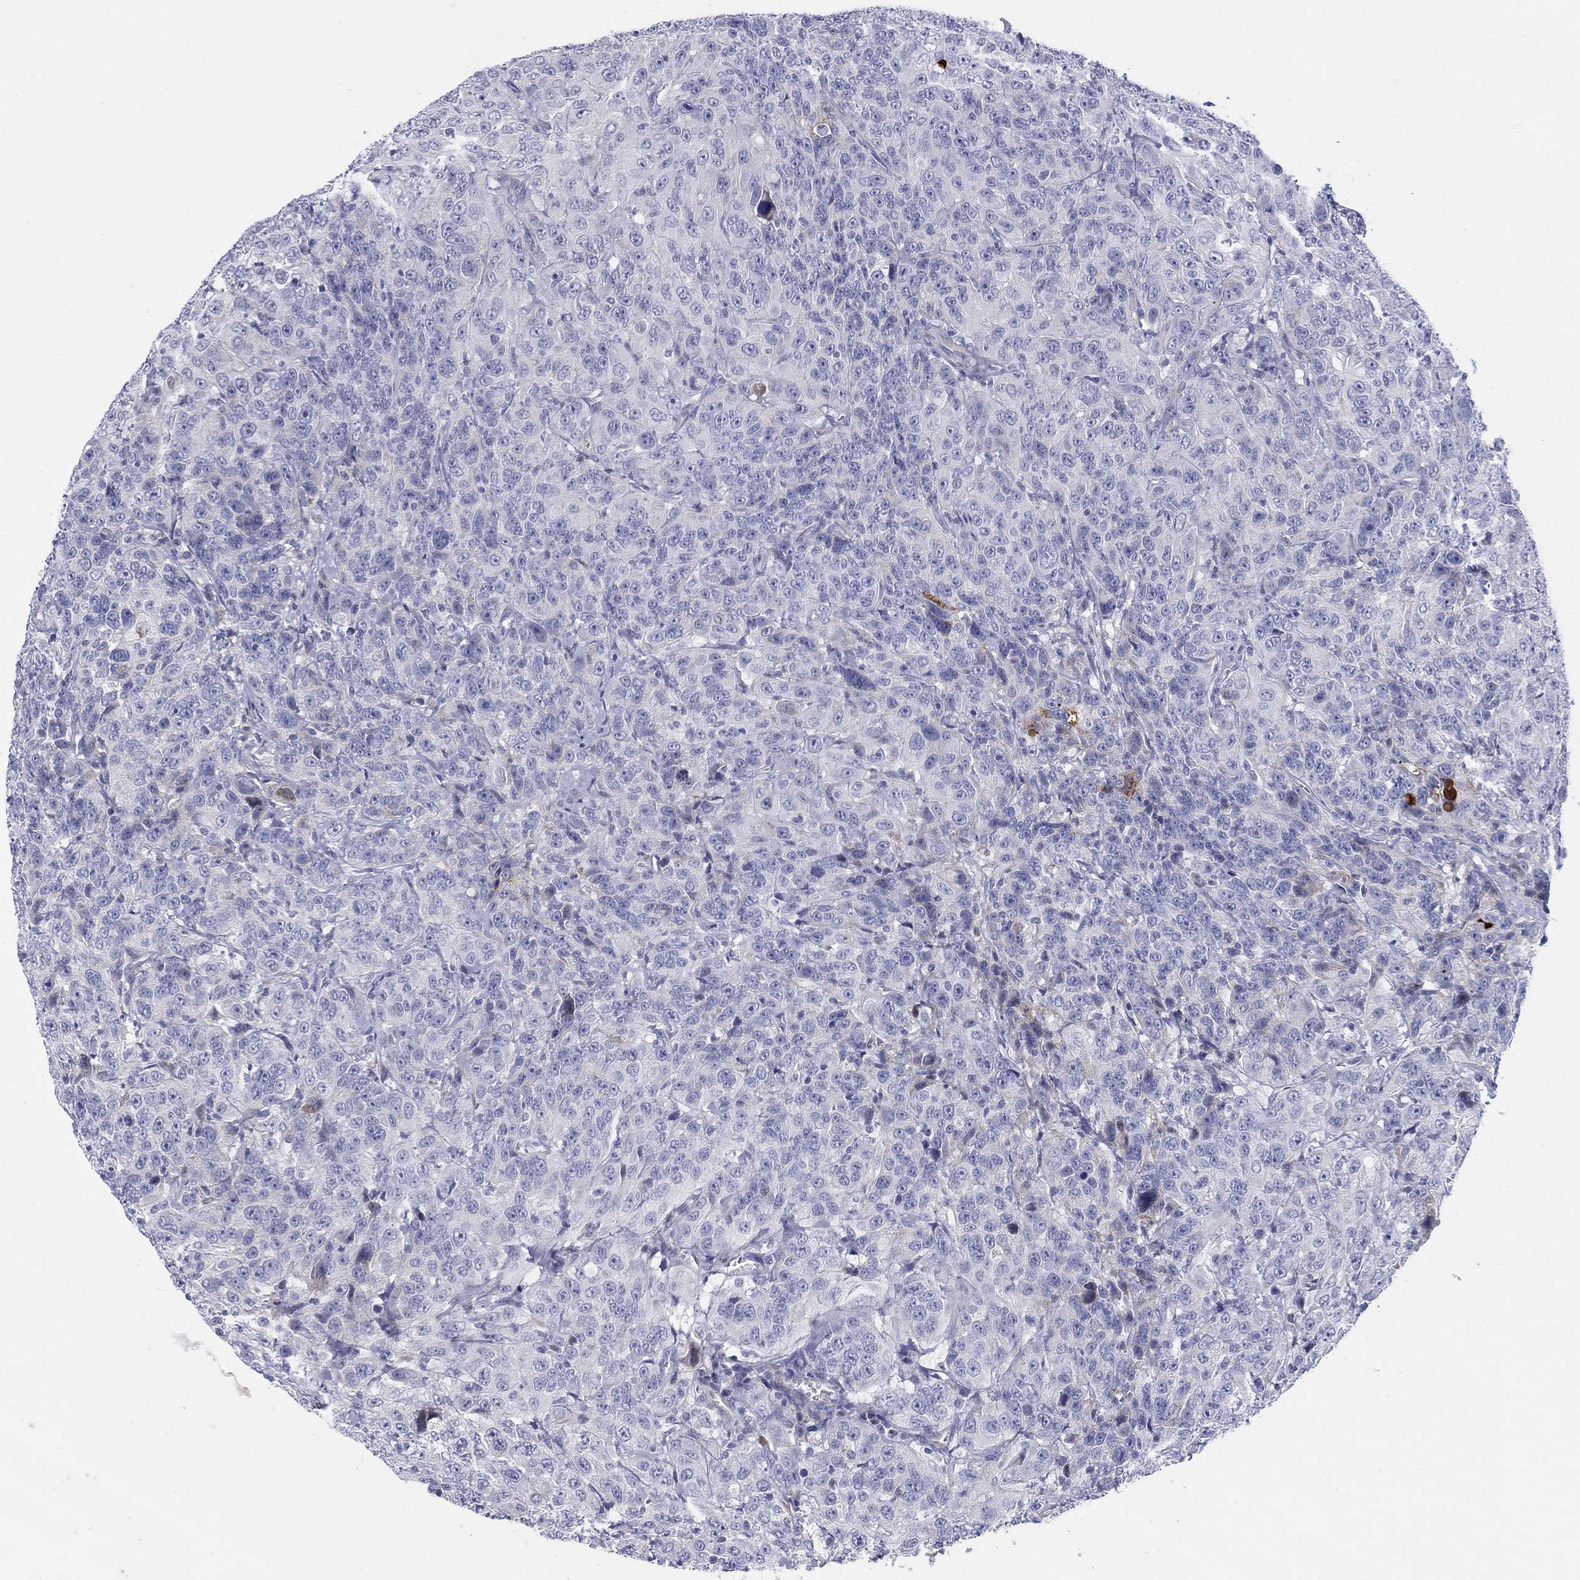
{"staining": {"intensity": "negative", "quantity": "none", "location": "none"}, "tissue": "urothelial cancer", "cell_type": "Tumor cells", "image_type": "cancer", "snomed": [{"axis": "morphology", "description": "Urothelial carcinoma, NOS"}, {"axis": "morphology", "description": "Urothelial carcinoma, High grade"}, {"axis": "topography", "description": "Urinary bladder"}], "caption": "DAB immunohistochemical staining of human urothelial cancer demonstrates no significant positivity in tumor cells. (Stains: DAB IHC with hematoxylin counter stain, Microscopy: brightfield microscopy at high magnification).", "gene": "HEATR4", "patient": {"sex": "female", "age": 73}}